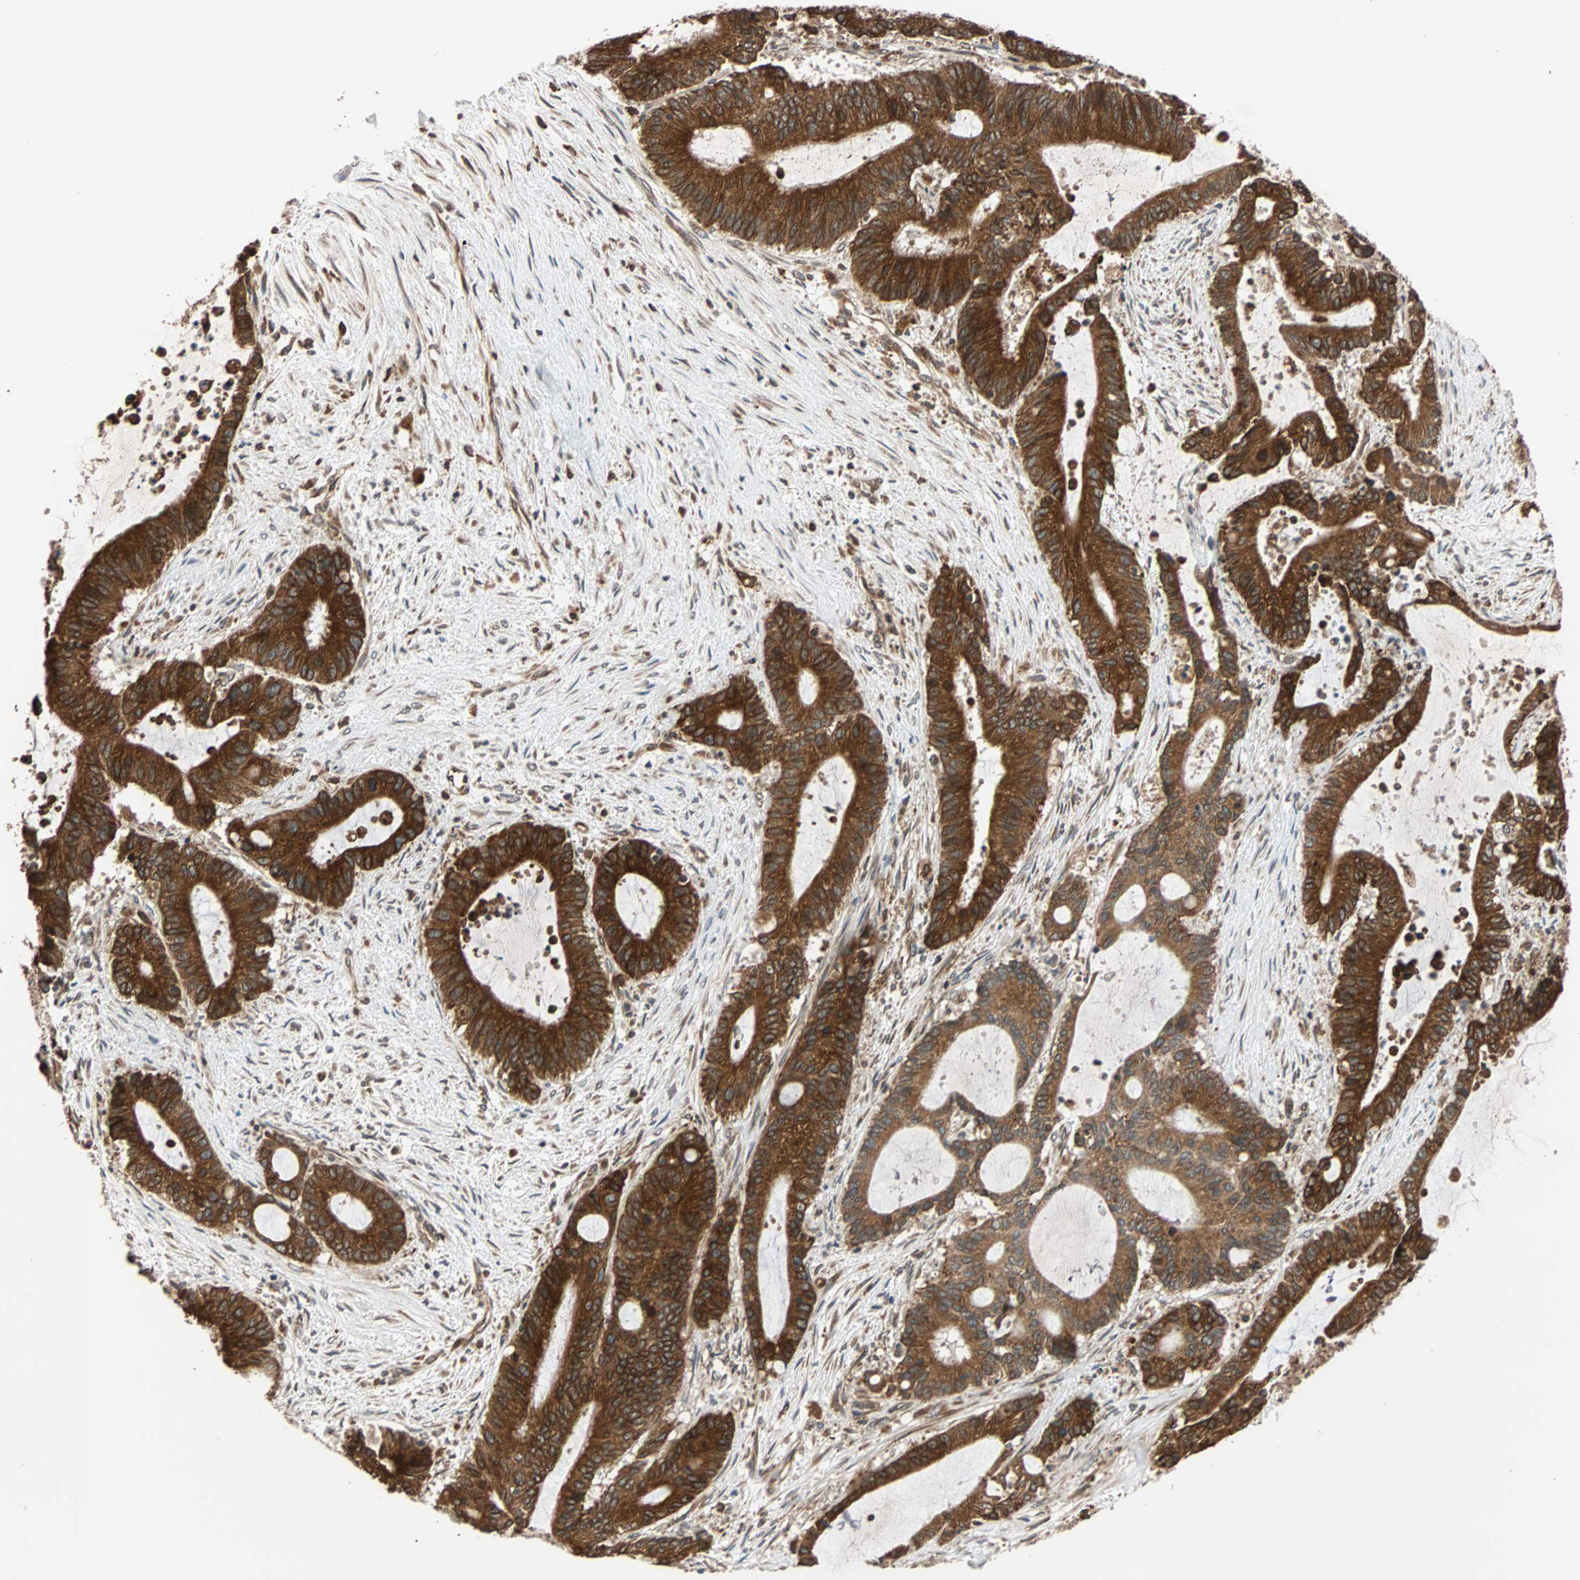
{"staining": {"intensity": "strong", "quantity": ">75%", "location": "cytoplasmic/membranous"}, "tissue": "liver cancer", "cell_type": "Tumor cells", "image_type": "cancer", "snomed": [{"axis": "morphology", "description": "Cholangiocarcinoma"}, {"axis": "topography", "description": "Liver"}], "caption": "Protein analysis of liver cancer (cholangiocarcinoma) tissue exhibits strong cytoplasmic/membranous staining in about >75% of tumor cells. Nuclei are stained in blue.", "gene": "AUP1", "patient": {"sex": "female", "age": 73}}